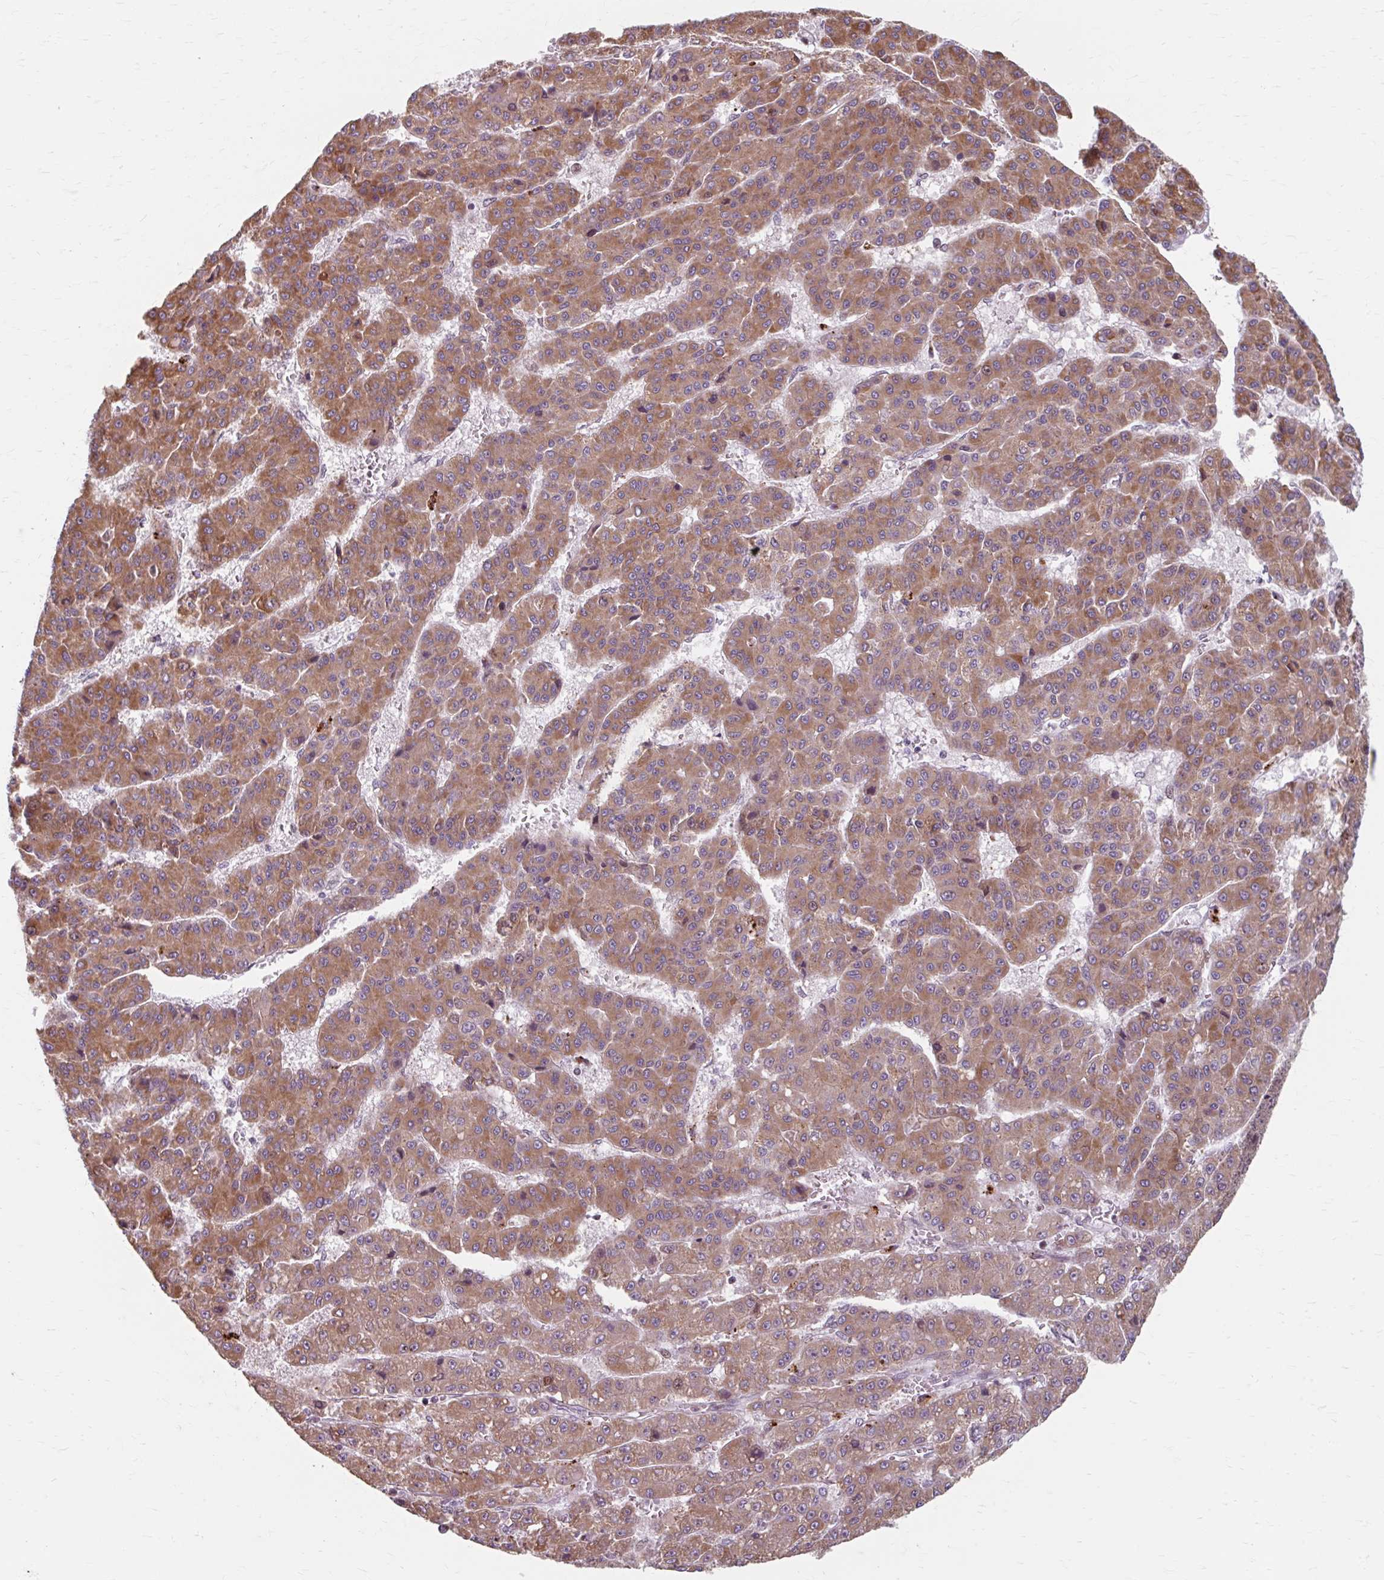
{"staining": {"intensity": "moderate", "quantity": ">75%", "location": "cytoplasmic/membranous"}, "tissue": "liver cancer", "cell_type": "Tumor cells", "image_type": "cancer", "snomed": [{"axis": "morphology", "description": "Carcinoma, Hepatocellular, NOS"}, {"axis": "topography", "description": "Liver"}], "caption": "The histopathology image reveals staining of liver cancer (hepatocellular carcinoma), revealing moderate cytoplasmic/membranous protein staining (brown color) within tumor cells.", "gene": "BEAN1", "patient": {"sex": "male", "age": 70}}